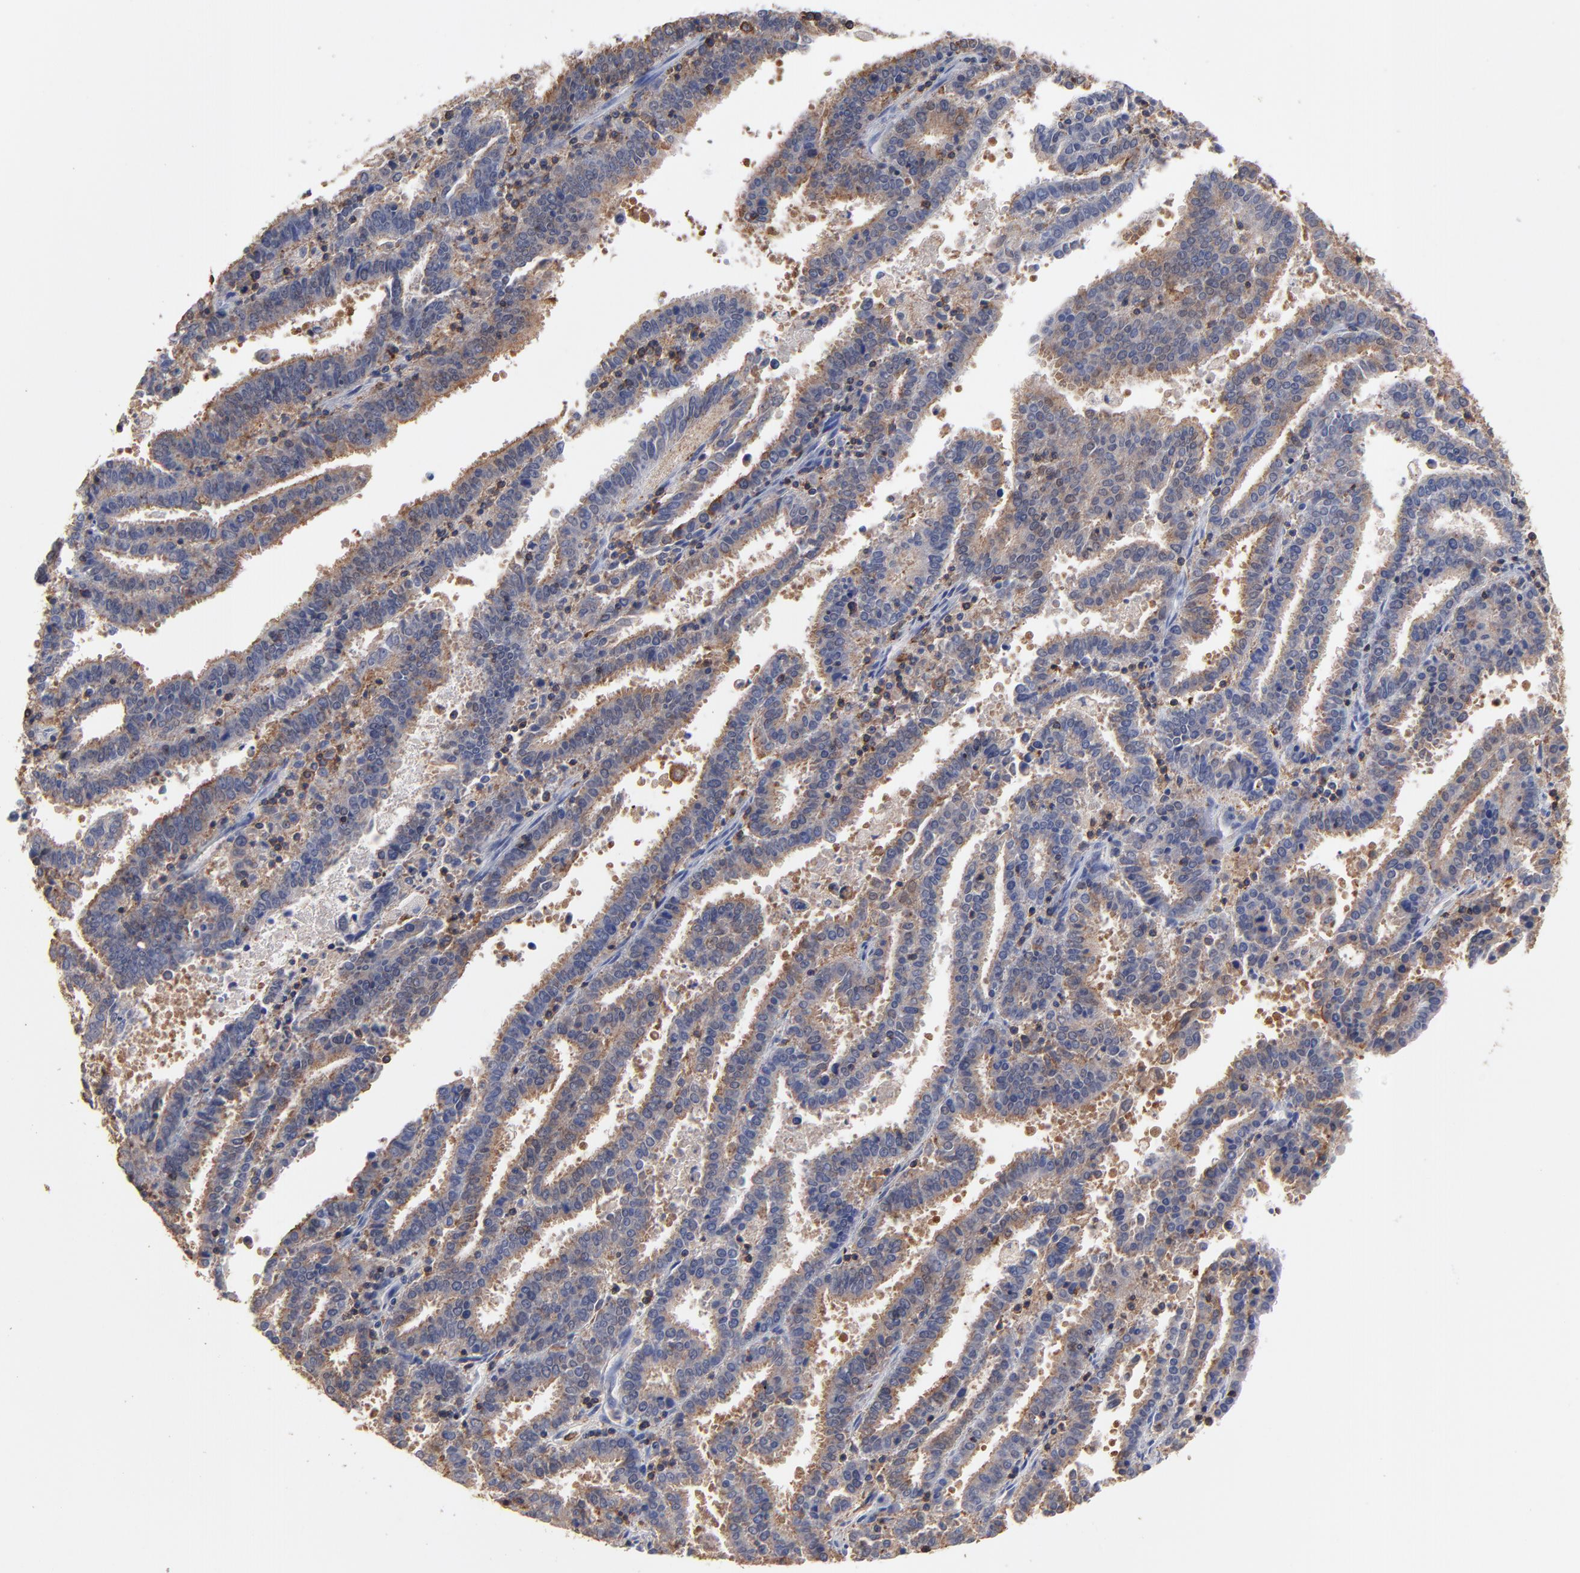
{"staining": {"intensity": "moderate", "quantity": "25%-75%", "location": "cytoplasmic/membranous"}, "tissue": "endometrial cancer", "cell_type": "Tumor cells", "image_type": "cancer", "snomed": [{"axis": "morphology", "description": "Adenocarcinoma, NOS"}, {"axis": "topography", "description": "Uterus"}], "caption": "The immunohistochemical stain shows moderate cytoplasmic/membranous staining in tumor cells of endometrial adenocarcinoma tissue.", "gene": "ASL", "patient": {"sex": "female", "age": 83}}